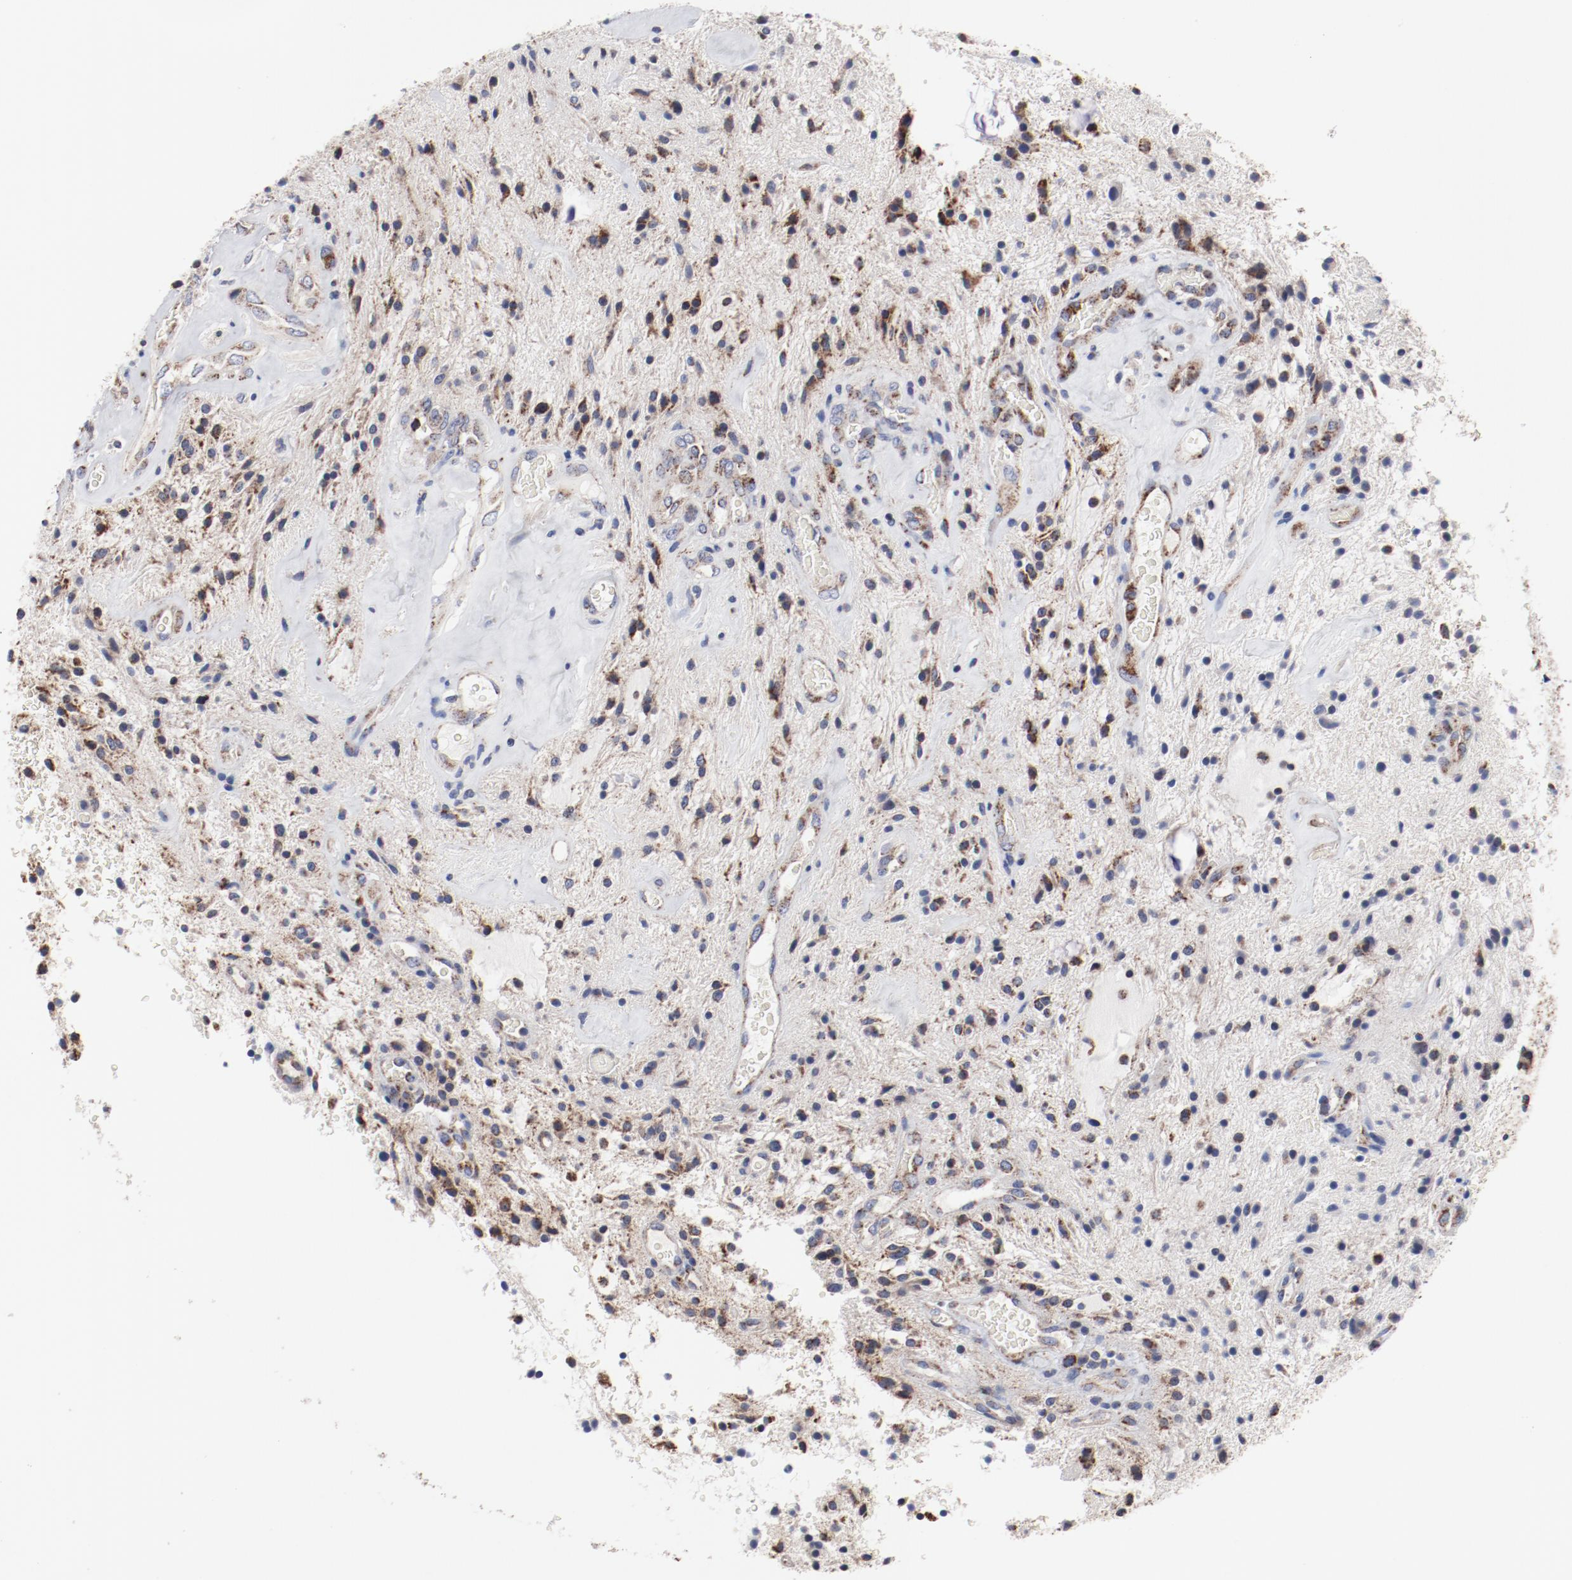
{"staining": {"intensity": "moderate", "quantity": "25%-75%", "location": "cytoplasmic/membranous"}, "tissue": "glioma", "cell_type": "Tumor cells", "image_type": "cancer", "snomed": [{"axis": "morphology", "description": "Glioma, malignant, NOS"}, {"axis": "topography", "description": "Cerebellum"}], "caption": "This is a photomicrograph of immunohistochemistry staining of glioma, which shows moderate staining in the cytoplasmic/membranous of tumor cells.", "gene": "NDUFV2", "patient": {"sex": "female", "age": 10}}